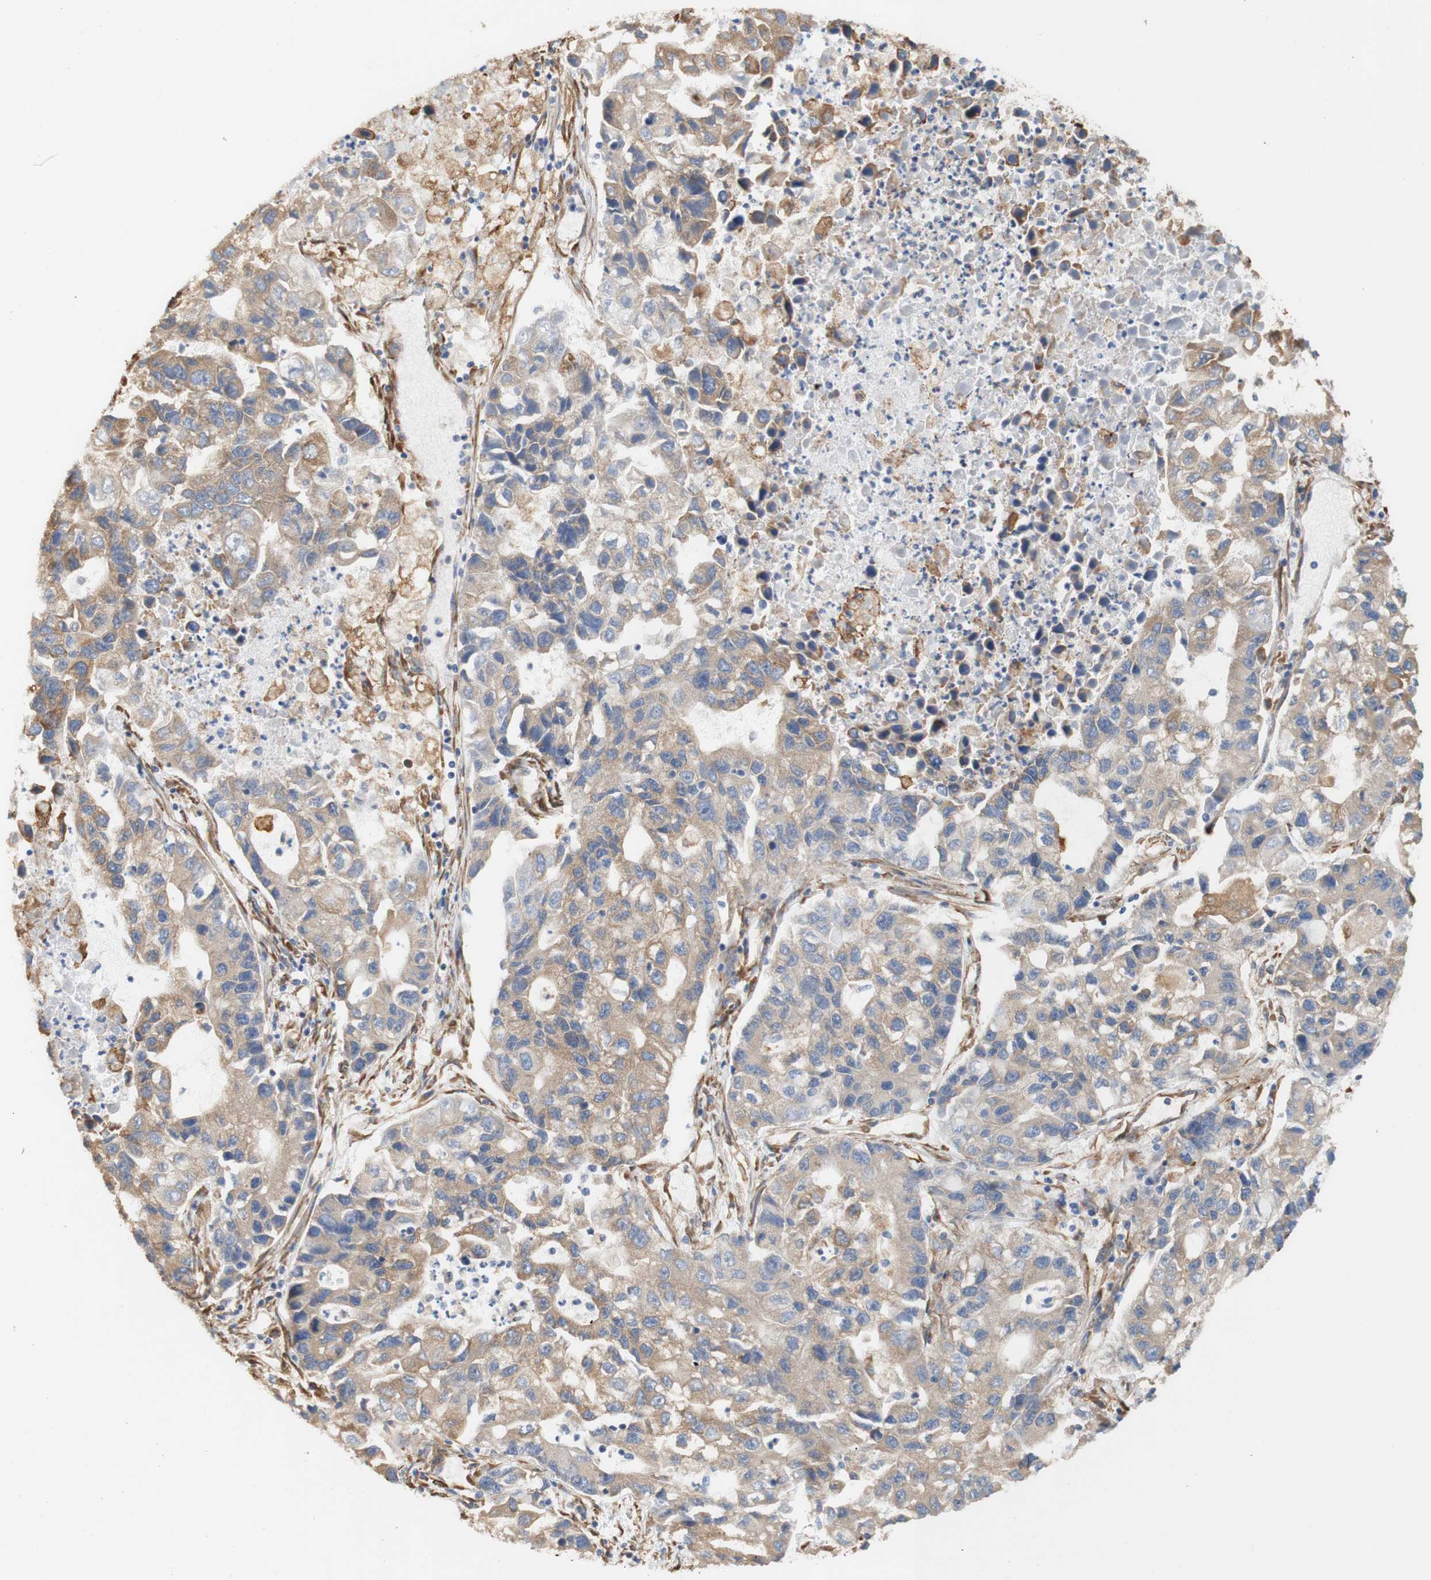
{"staining": {"intensity": "moderate", "quantity": ">75%", "location": "cytoplasmic/membranous"}, "tissue": "lung cancer", "cell_type": "Tumor cells", "image_type": "cancer", "snomed": [{"axis": "morphology", "description": "Adenocarcinoma, NOS"}, {"axis": "topography", "description": "Lung"}], "caption": "Protein analysis of lung cancer (adenocarcinoma) tissue displays moderate cytoplasmic/membranous staining in about >75% of tumor cells. (Brightfield microscopy of DAB IHC at high magnification).", "gene": "EIF2AK4", "patient": {"sex": "female", "age": 51}}